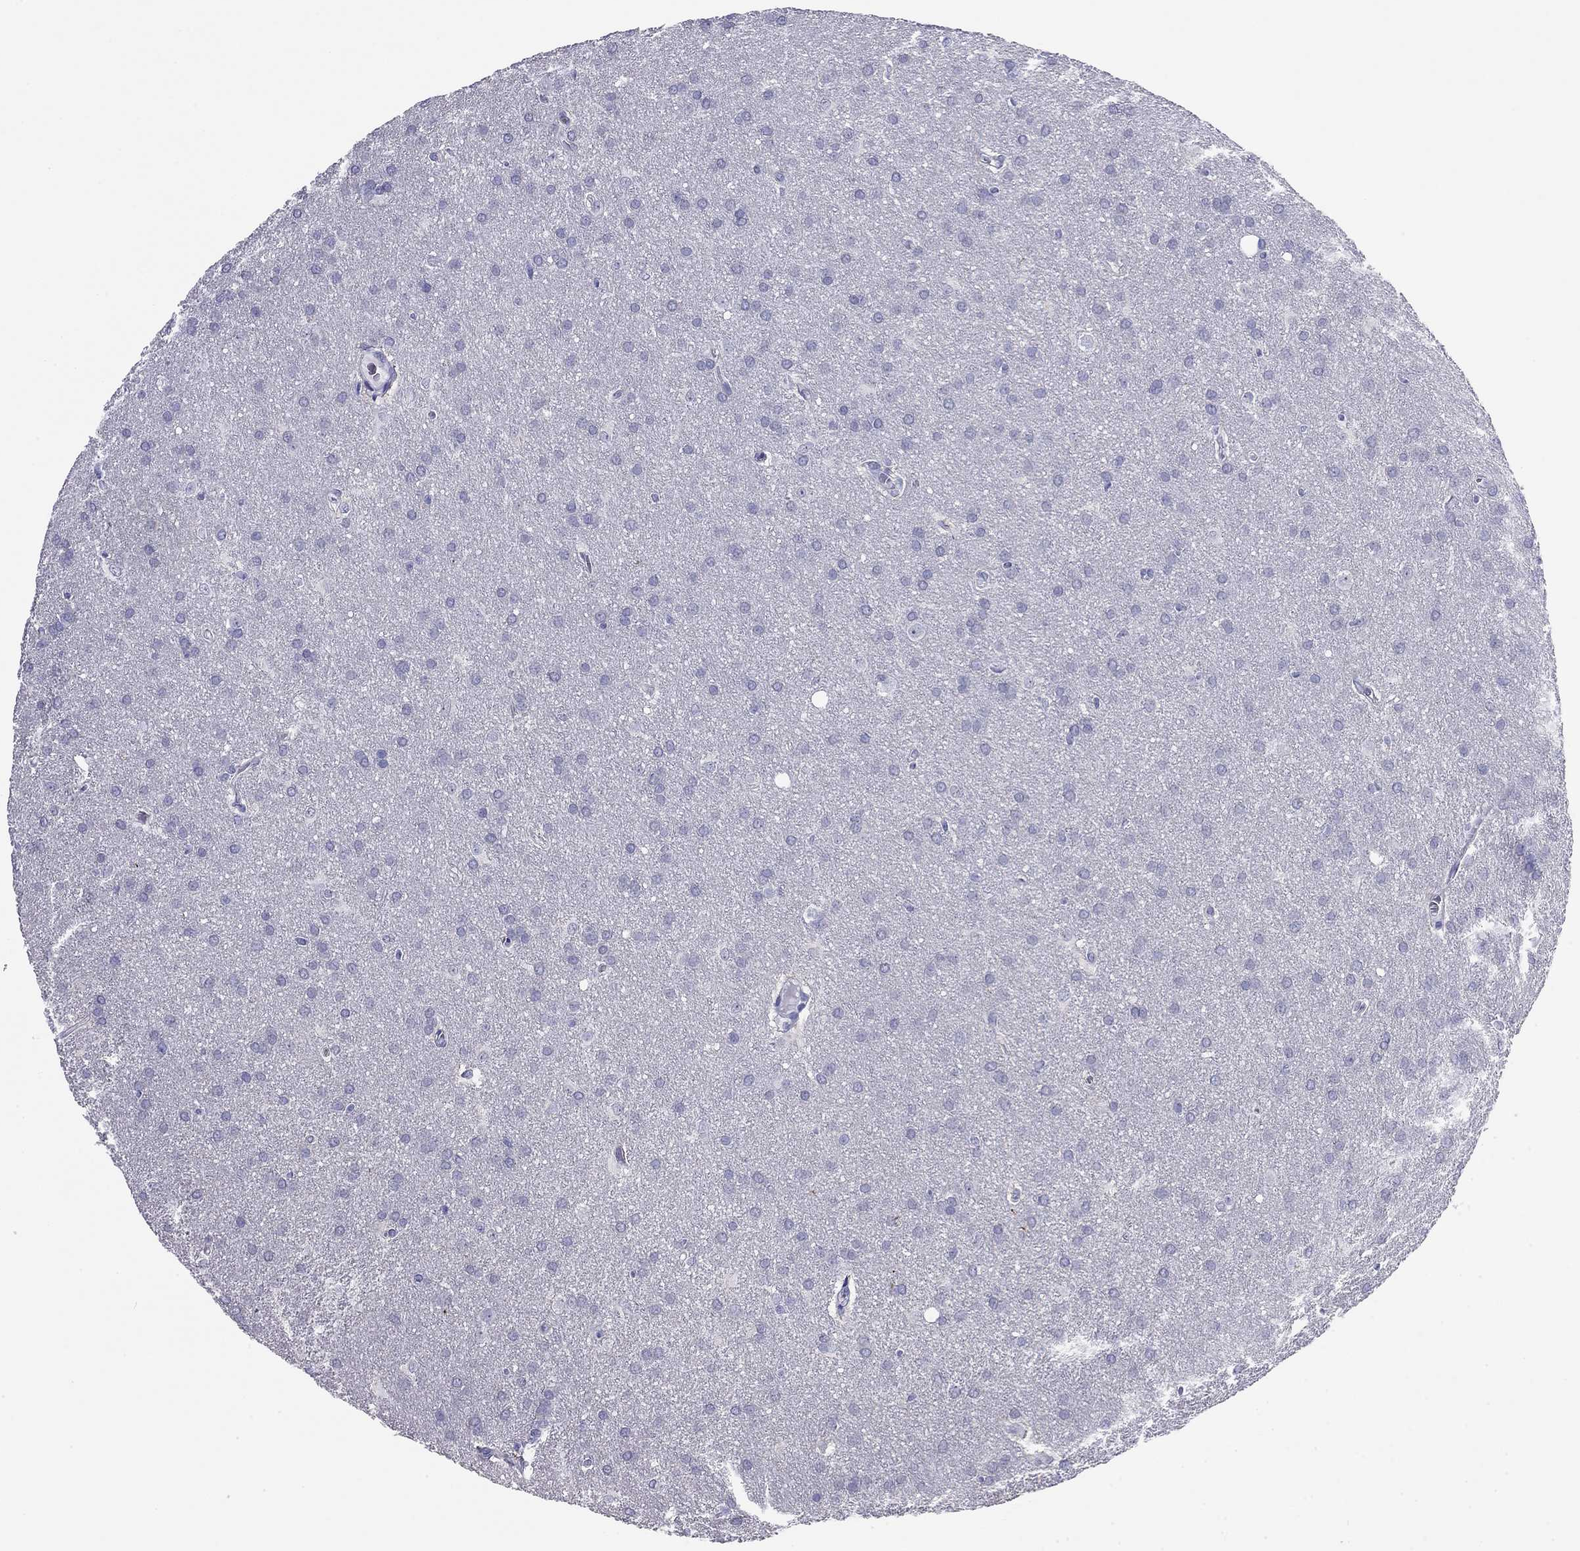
{"staining": {"intensity": "negative", "quantity": "none", "location": "none"}, "tissue": "glioma", "cell_type": "Tumor cells", "image_type": "cancer", "snomed": [{"axis": "morphology", "description": "Glioma, malignant, Low grade"}, {"axis": "topography", "description": "Brain"}], "caption": "A high-resolution micrograph shows immunohistochemistry (IHC) staining of malignant glioma (low-grade), which exhibits no significant expression in tumor cells.", "gene": "ODF4", "patient": {"sex": "female", "age": 32}}